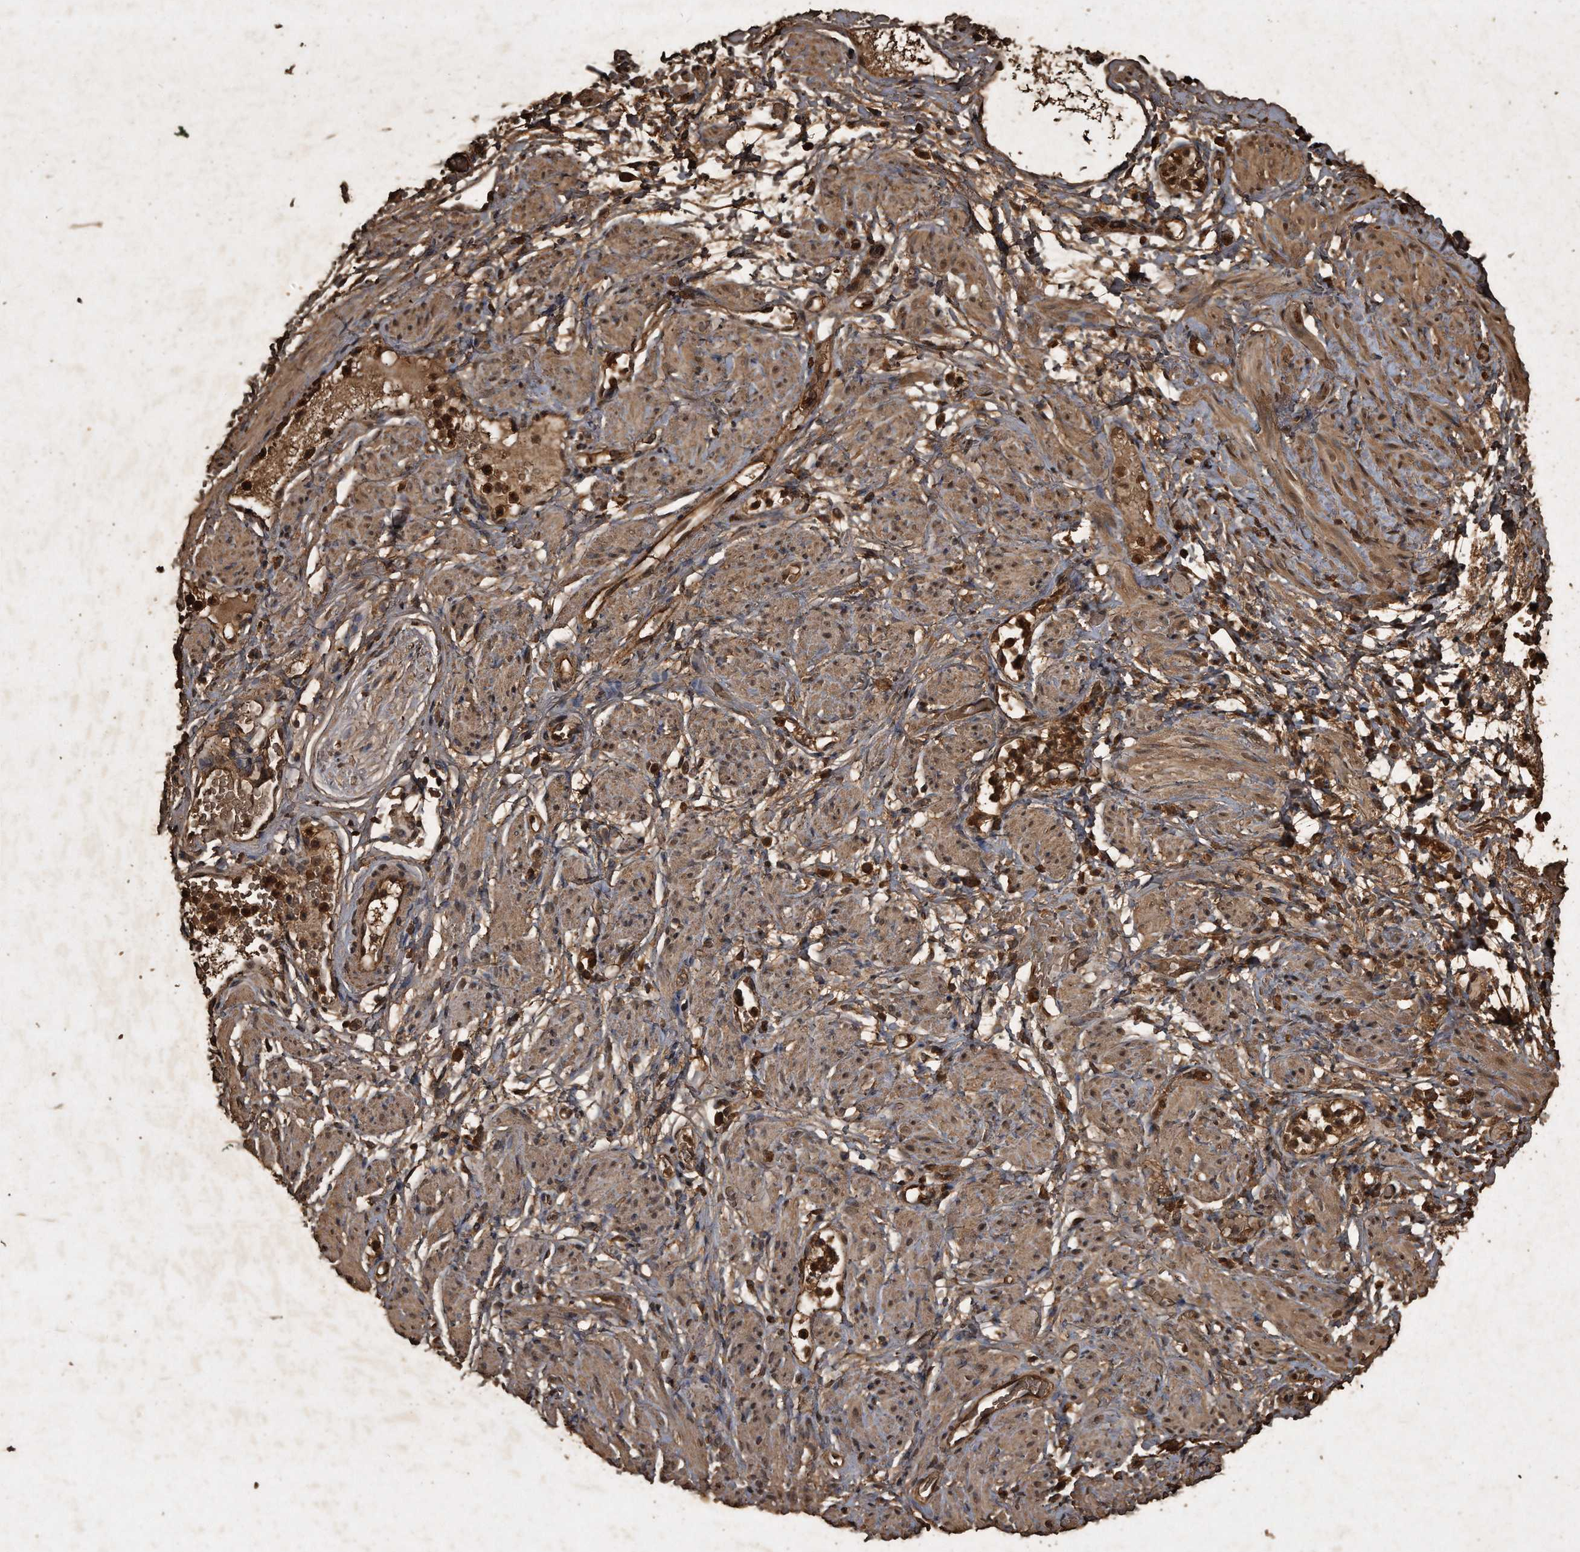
{"staining": {"intensity": "moderate", "quantity": ">75%", "location": "cytoplasmic/membranous,nuclear"}, "tissue": "soft tissue", "cell_type": "Fibroblasts", "image_type": "normal", "snomed": [{"axis": "morphology", "description": "Normal tissue, NOS"}, {"axis": "topography", "description": "Smooth muscle"}, {"axis": "topography", "description": "Peripheral nerve tissue"}], "caption": "Immunohistochemistry (IHC) photomicrograph of normal soft tissue: soft tissue stained using IHC displays medium levels of moderate protein expression localized specifically in the cytoplasmic/membranous,nuclear of fibroblasts, appearing as a cytoplasmic/membranous,nuclear brown color.", "gene": "CFLAR", "patient": {"sex": "female", "age": 39}}